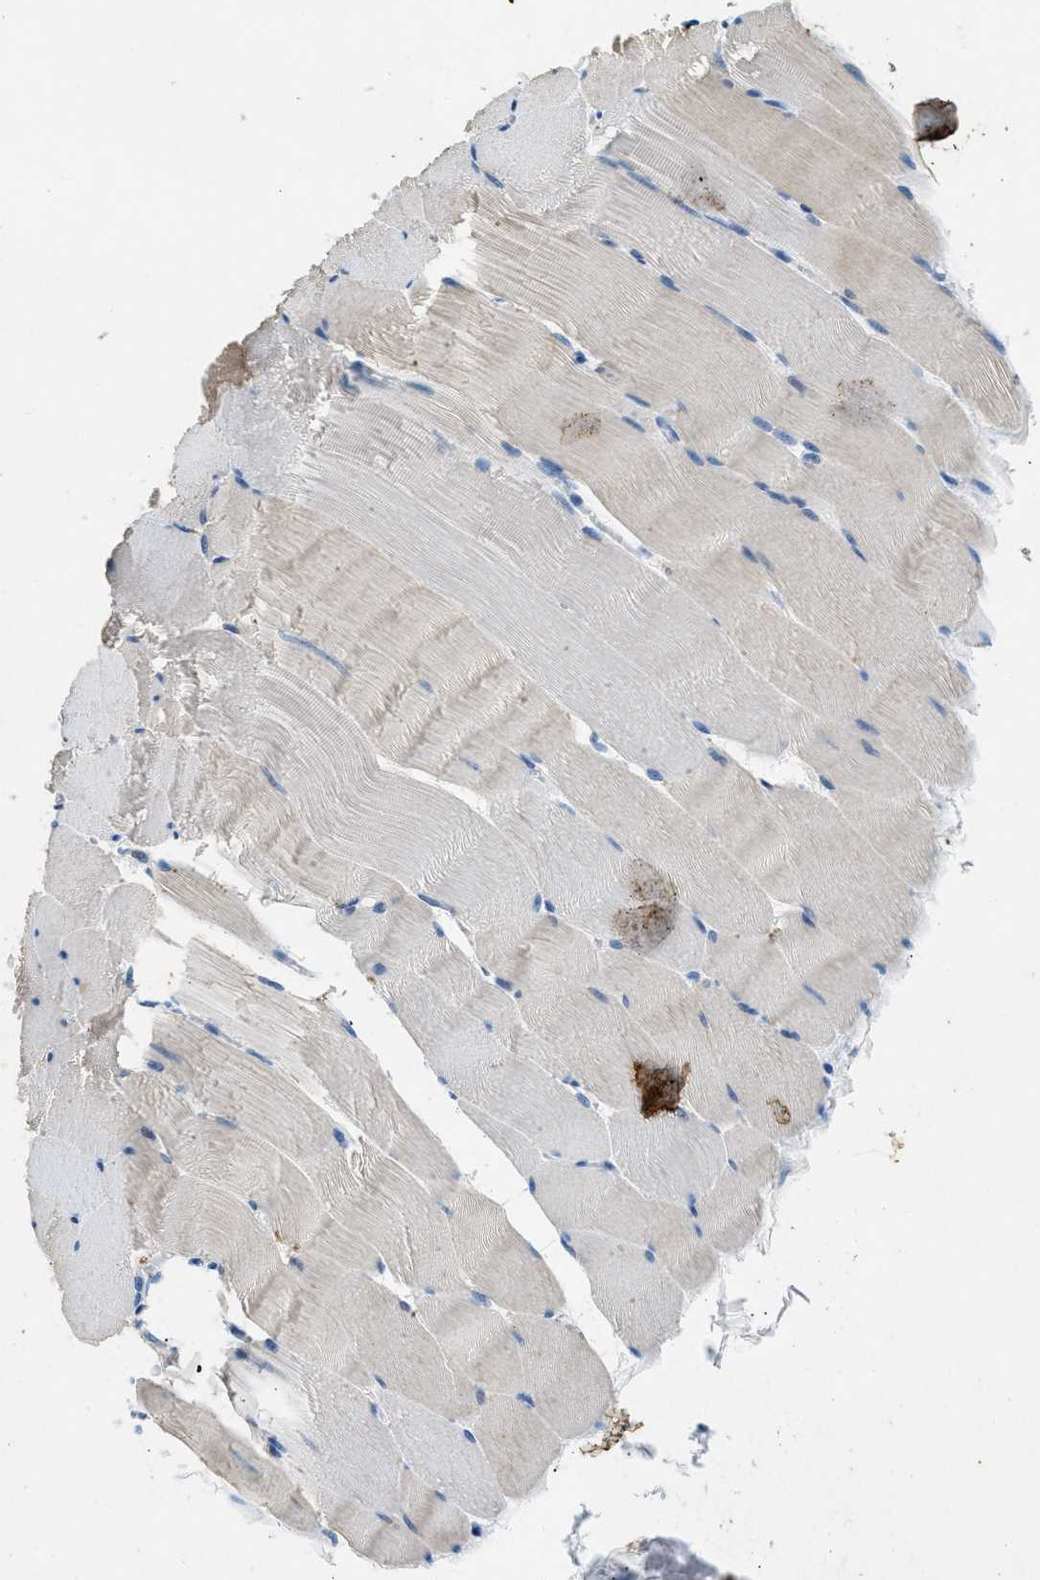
{"staining": {"intensity": "weak", "quantity": "25%-75%", "location": "cytoplasmic/membranous"}, "tissue": "skeletal muscle", "cell_type": "Myocytes", "image_type": "normal", "snomed": [{"axis": "morphology", "description": "Normal tissue, NOS"}, {"axis": "topography", "description": "Skeletal muscle"}], "caption": "A brown stain labels weak cytoplasmic/membranous staining of a protein in myocytes of unremarkable human skeletal muscle.", "gene": "CFAP20", "patient": {"sex": "male", "age": 62}}